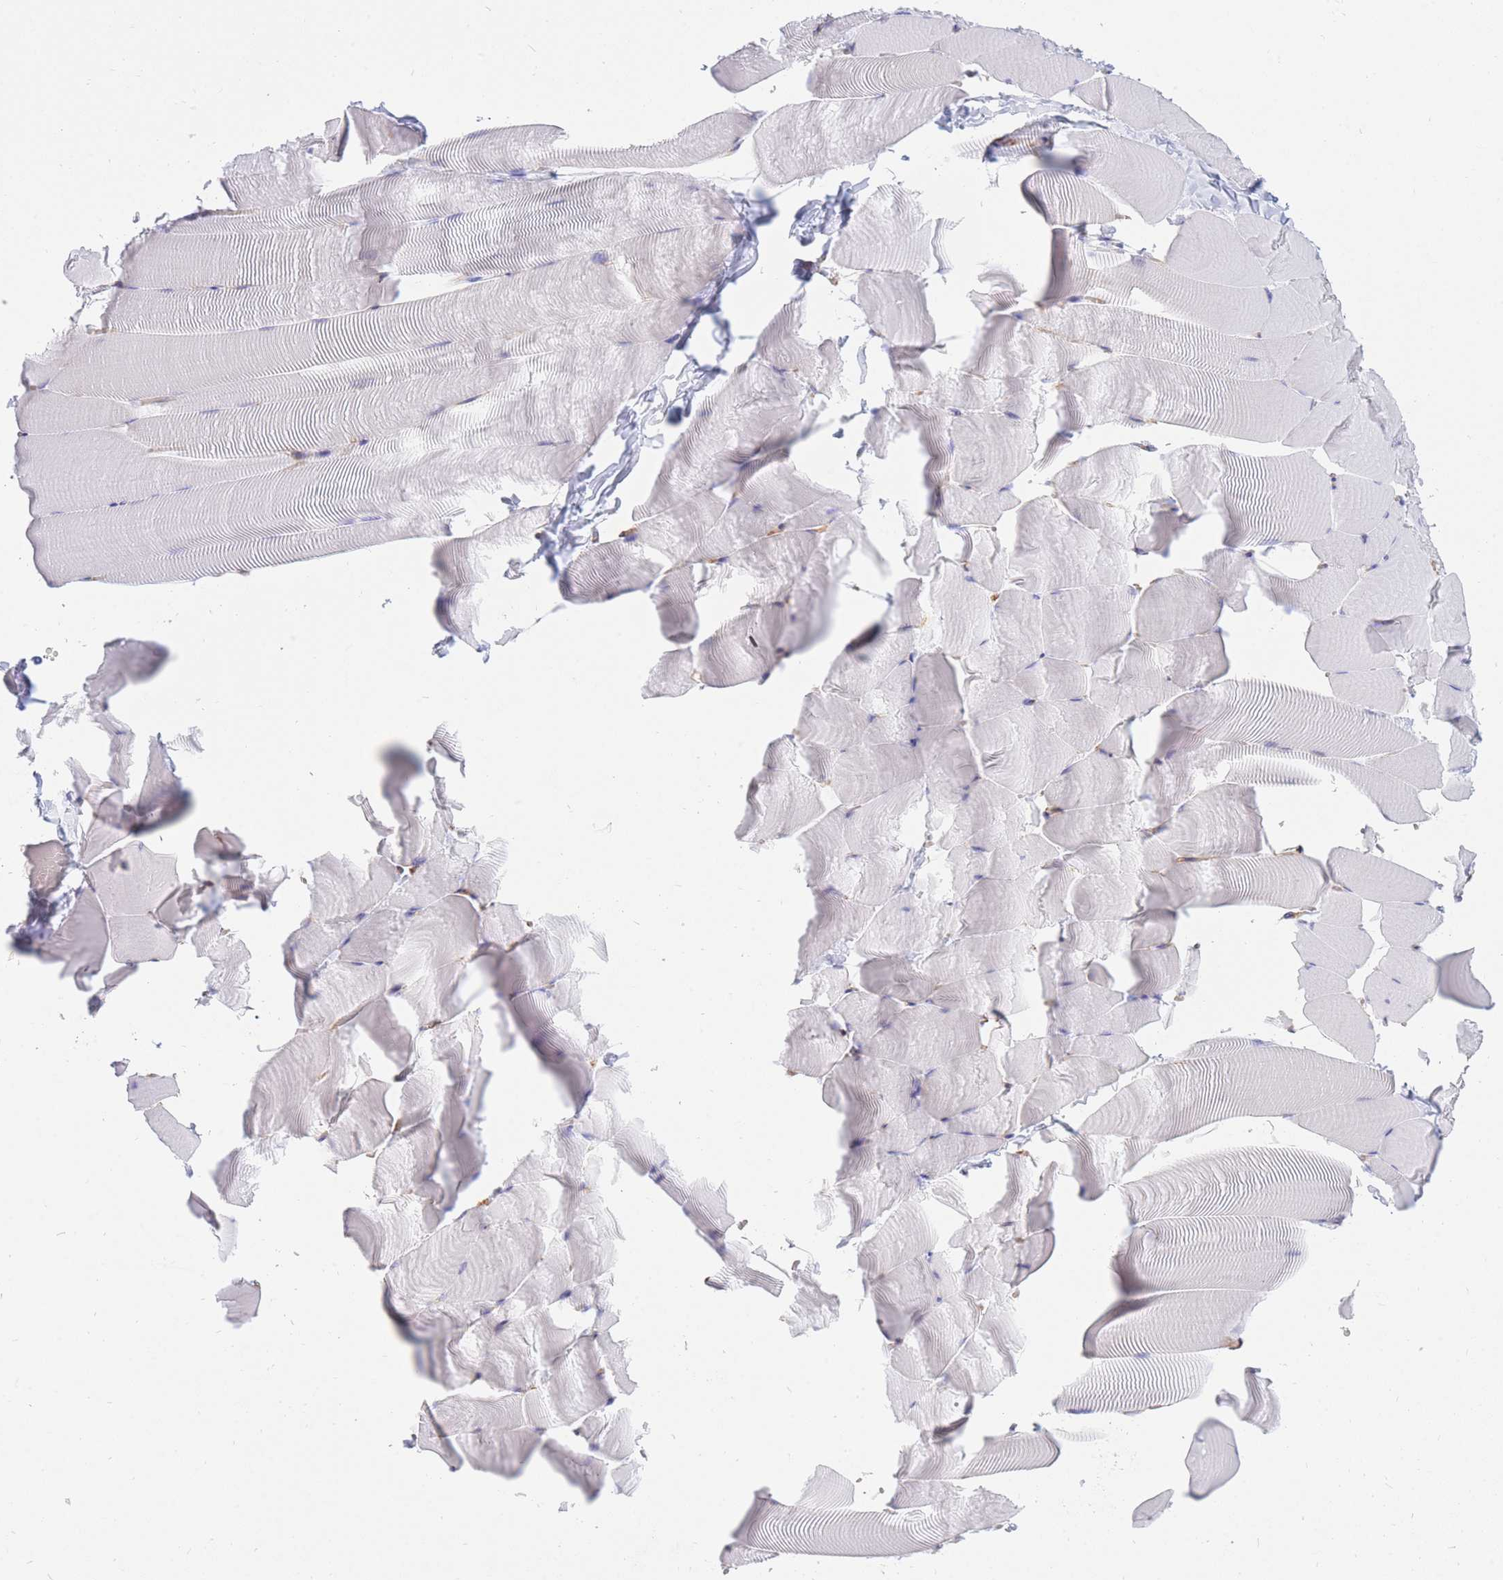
{"staining": {"intensity": "negative", "quantity": "none", "location": "none"}, "tissue": "skeletal muscle", "cell_type": "Myocytes", "image_type": "normal", "snomed": [{"axis": "morphology", "description": "Normal tissue, NOS"}, {"axis": "topography", "description": "Skeletal muscle"}], "caption": "Histopathology image shows no protein staining in myocytes of unremarkable skeletal muscle. Nuclei are stained in blue.", "gene": "REM1", "patient": {"sex": "male", "age": 25}}